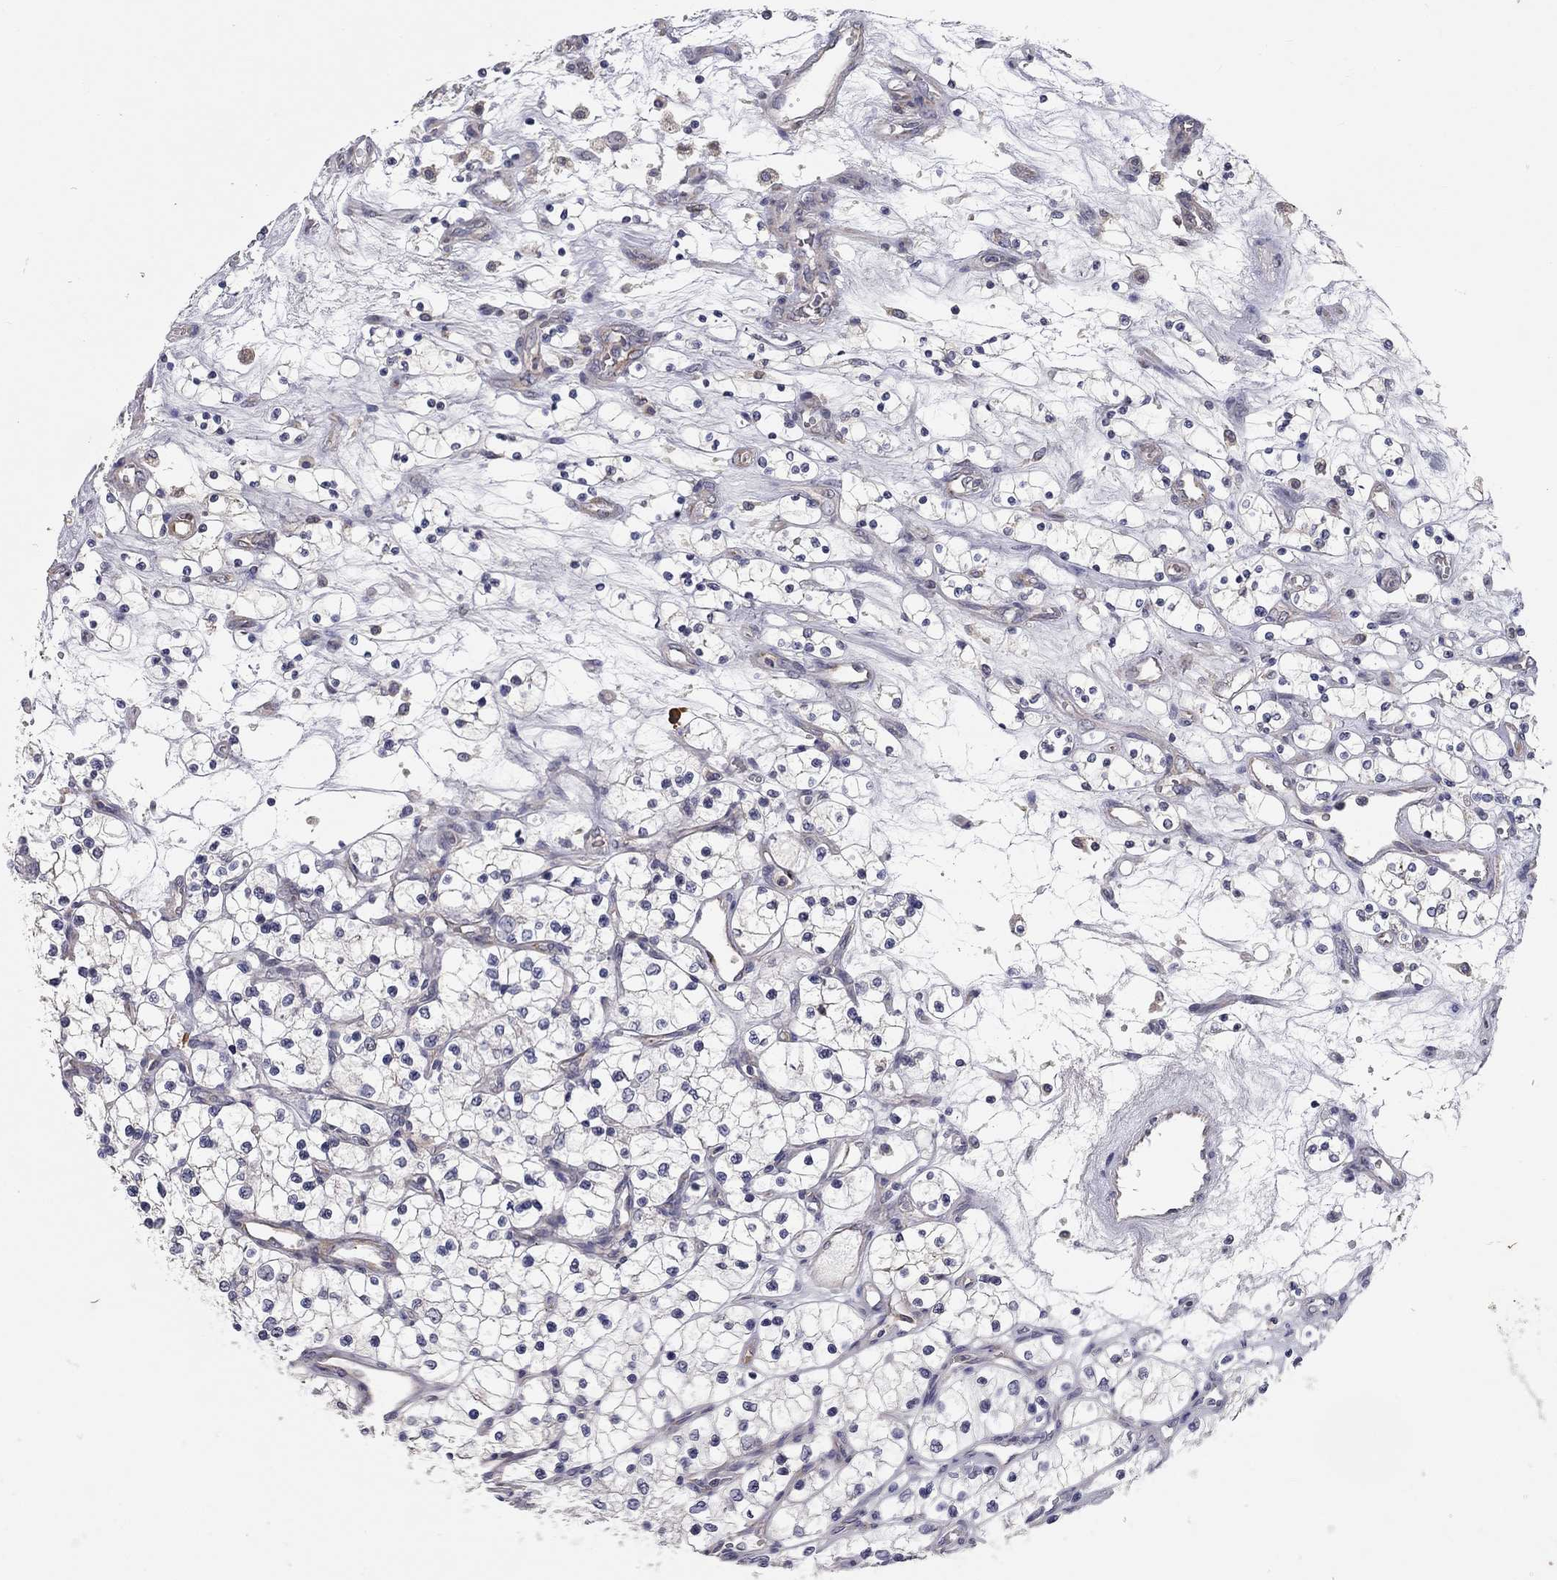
{"staining": {"intensity": "negative", "quantity": "none", "location": "none"}, "tissue": "renal cancer", "cell_type": "Tumor cells", "image_type": "cancer", "snomed": [{"axis": "morphology", "description": "Adenocarcinoma, NOS"}, {"axis": "topography", "description": "Kidney"}], "caption": "Micrograph shows no significant protein expression in tumor cells of renal cancer (adenocarcinoma).", "gene": "XAGE2", "patient": {"sex": "female", "age": 69}}